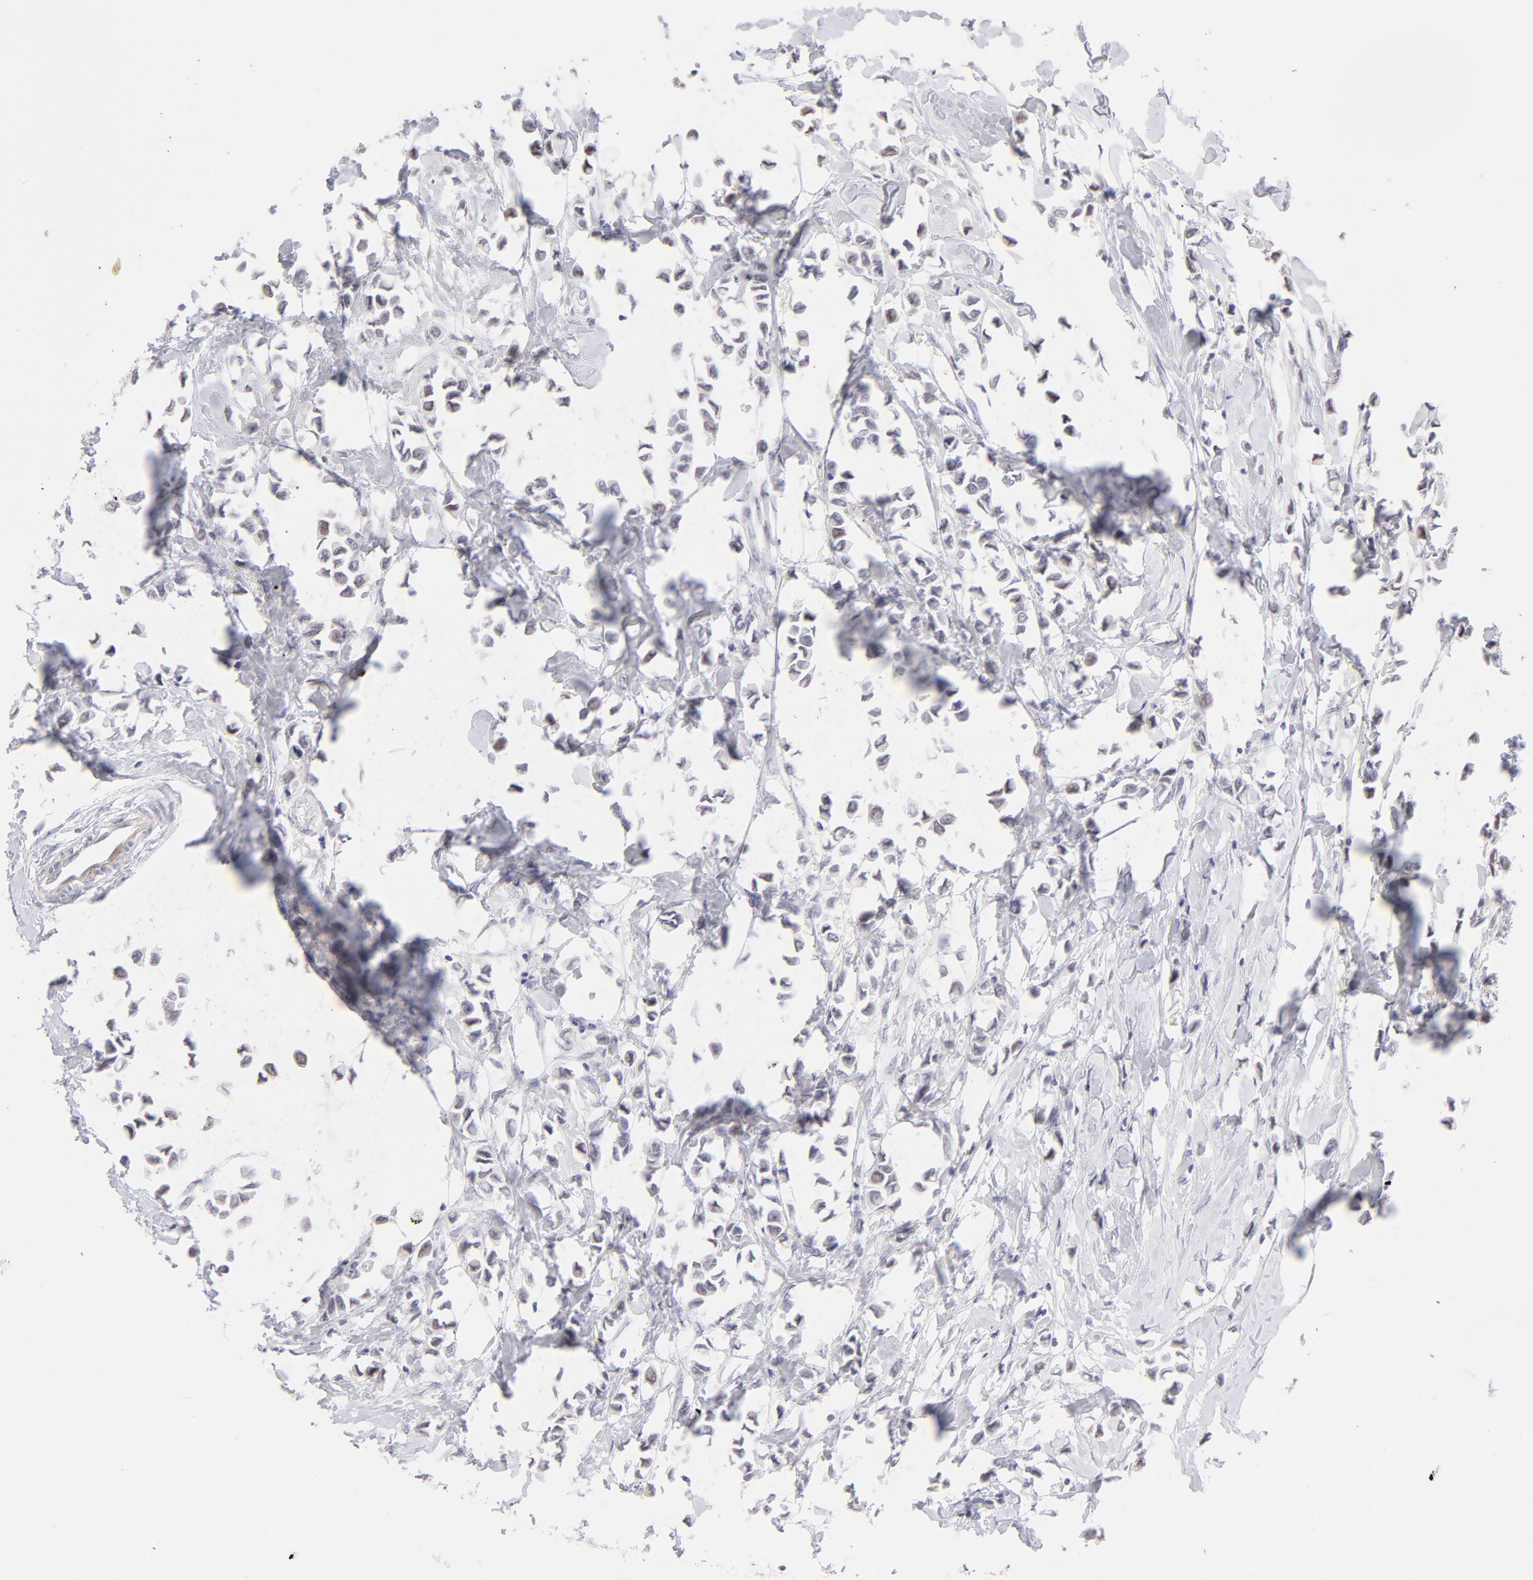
{"staining": {"intensity": "negative", "quantity": "none", "location": "none"}, "tissue": "breast cancer", "cell_type": "Tumor cells", "image_type": "cancer", "snomed": [{"axis": "morphology", "description": "Lobular carcinoma"}, {"axis": "topography", "description": "Breast"}], "caption": "Human breast cancer stained for a protein using immunohistochemistry (IHC) displays no expression in tumor cells.", "gene": "LTB4R", "patient": {"sex": "female", "age": 51}}